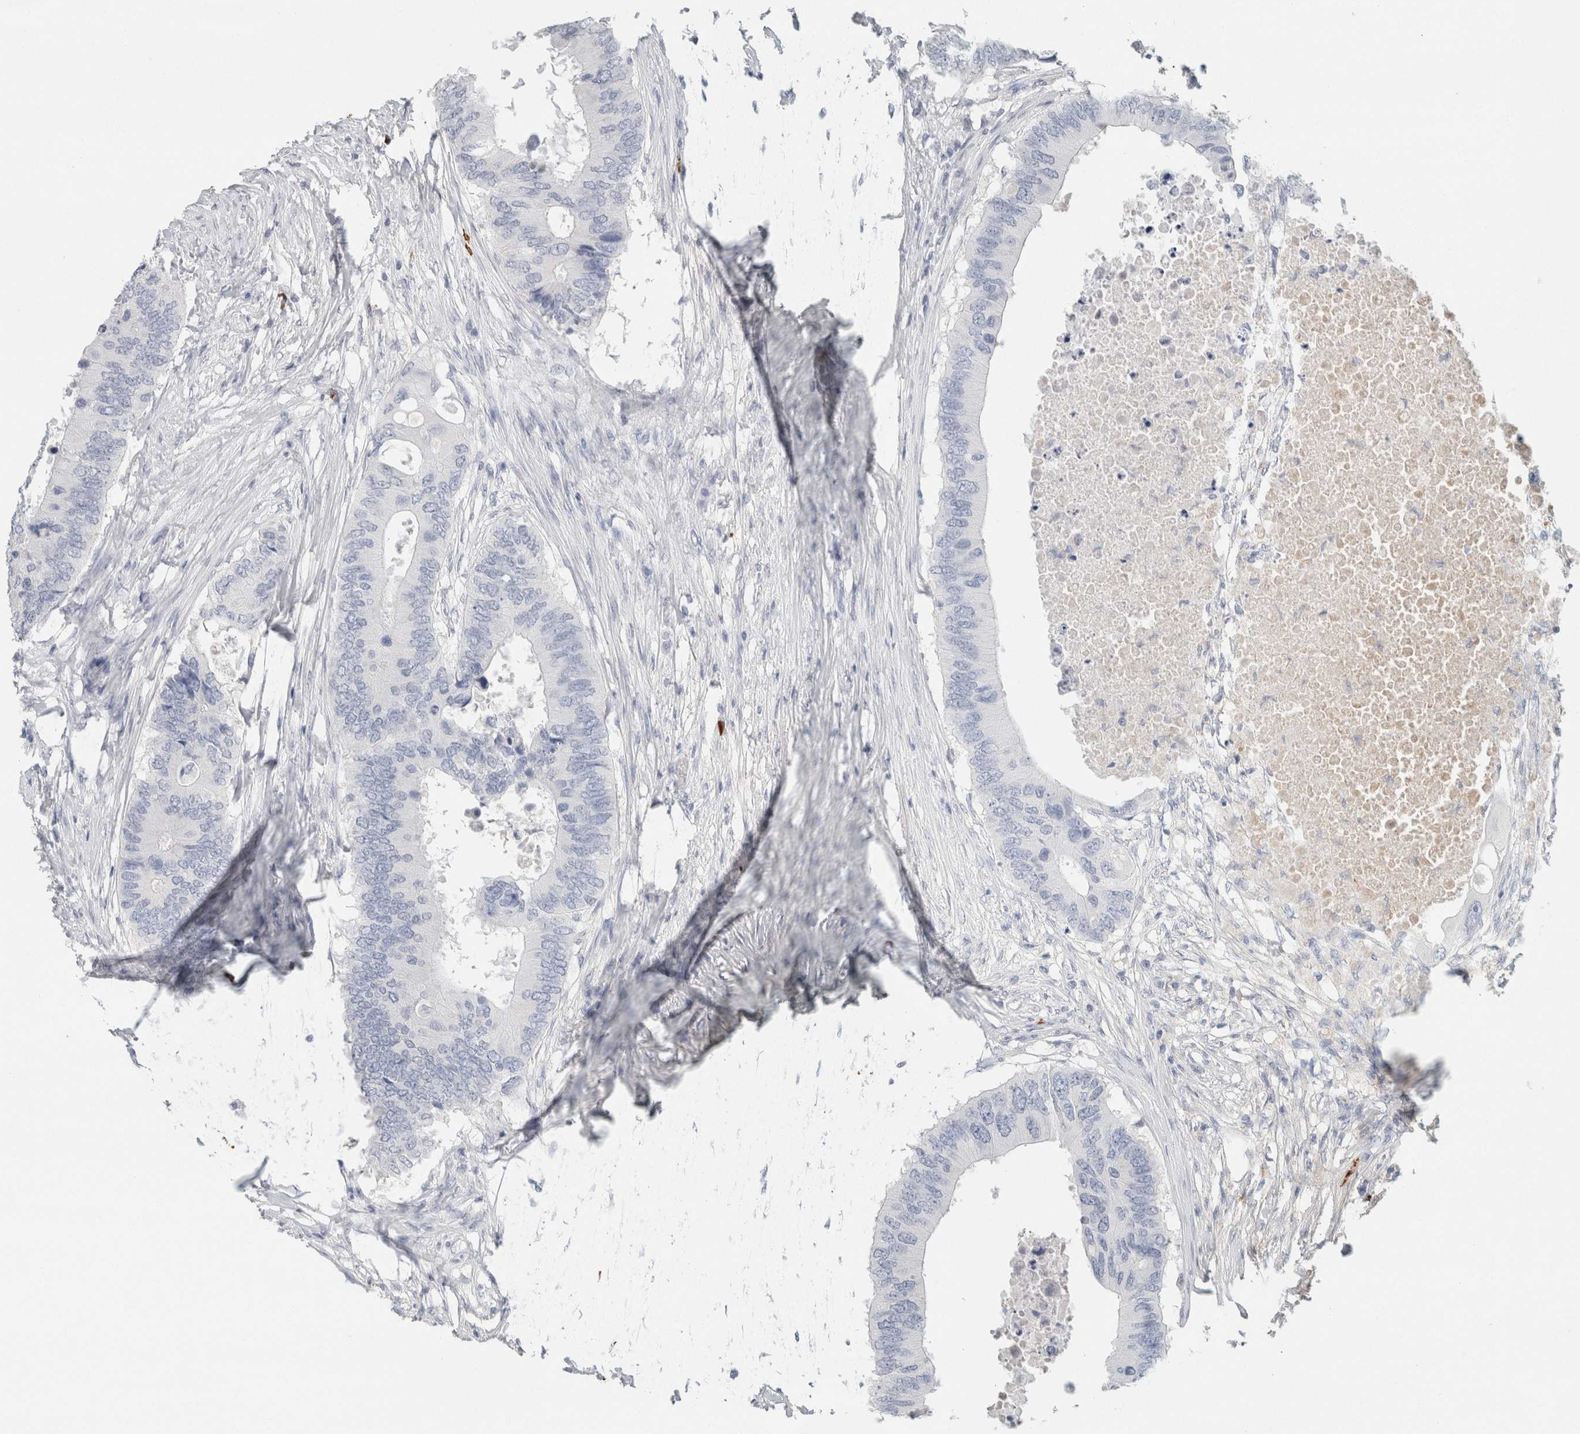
{"staining": {"intensity": "negative", "quantity": "none", "location": "none"}, "tissue": "colorectal cancer", "cell_type": "Tumor cells", "image_type": "cancer", "snomed": [{"axis": "morphology", "description": "Adenocarcinoma, NOS"}, {"axis": "topography", "description": "Colon"}], "caption": "This is an immunohistochemistry (IHC) photomicrograph of adenocarcinoma (colorectal). There is no expression in tumor cells.", "gene": "IL6", "patient": {"sex": "male", "age": 71}}